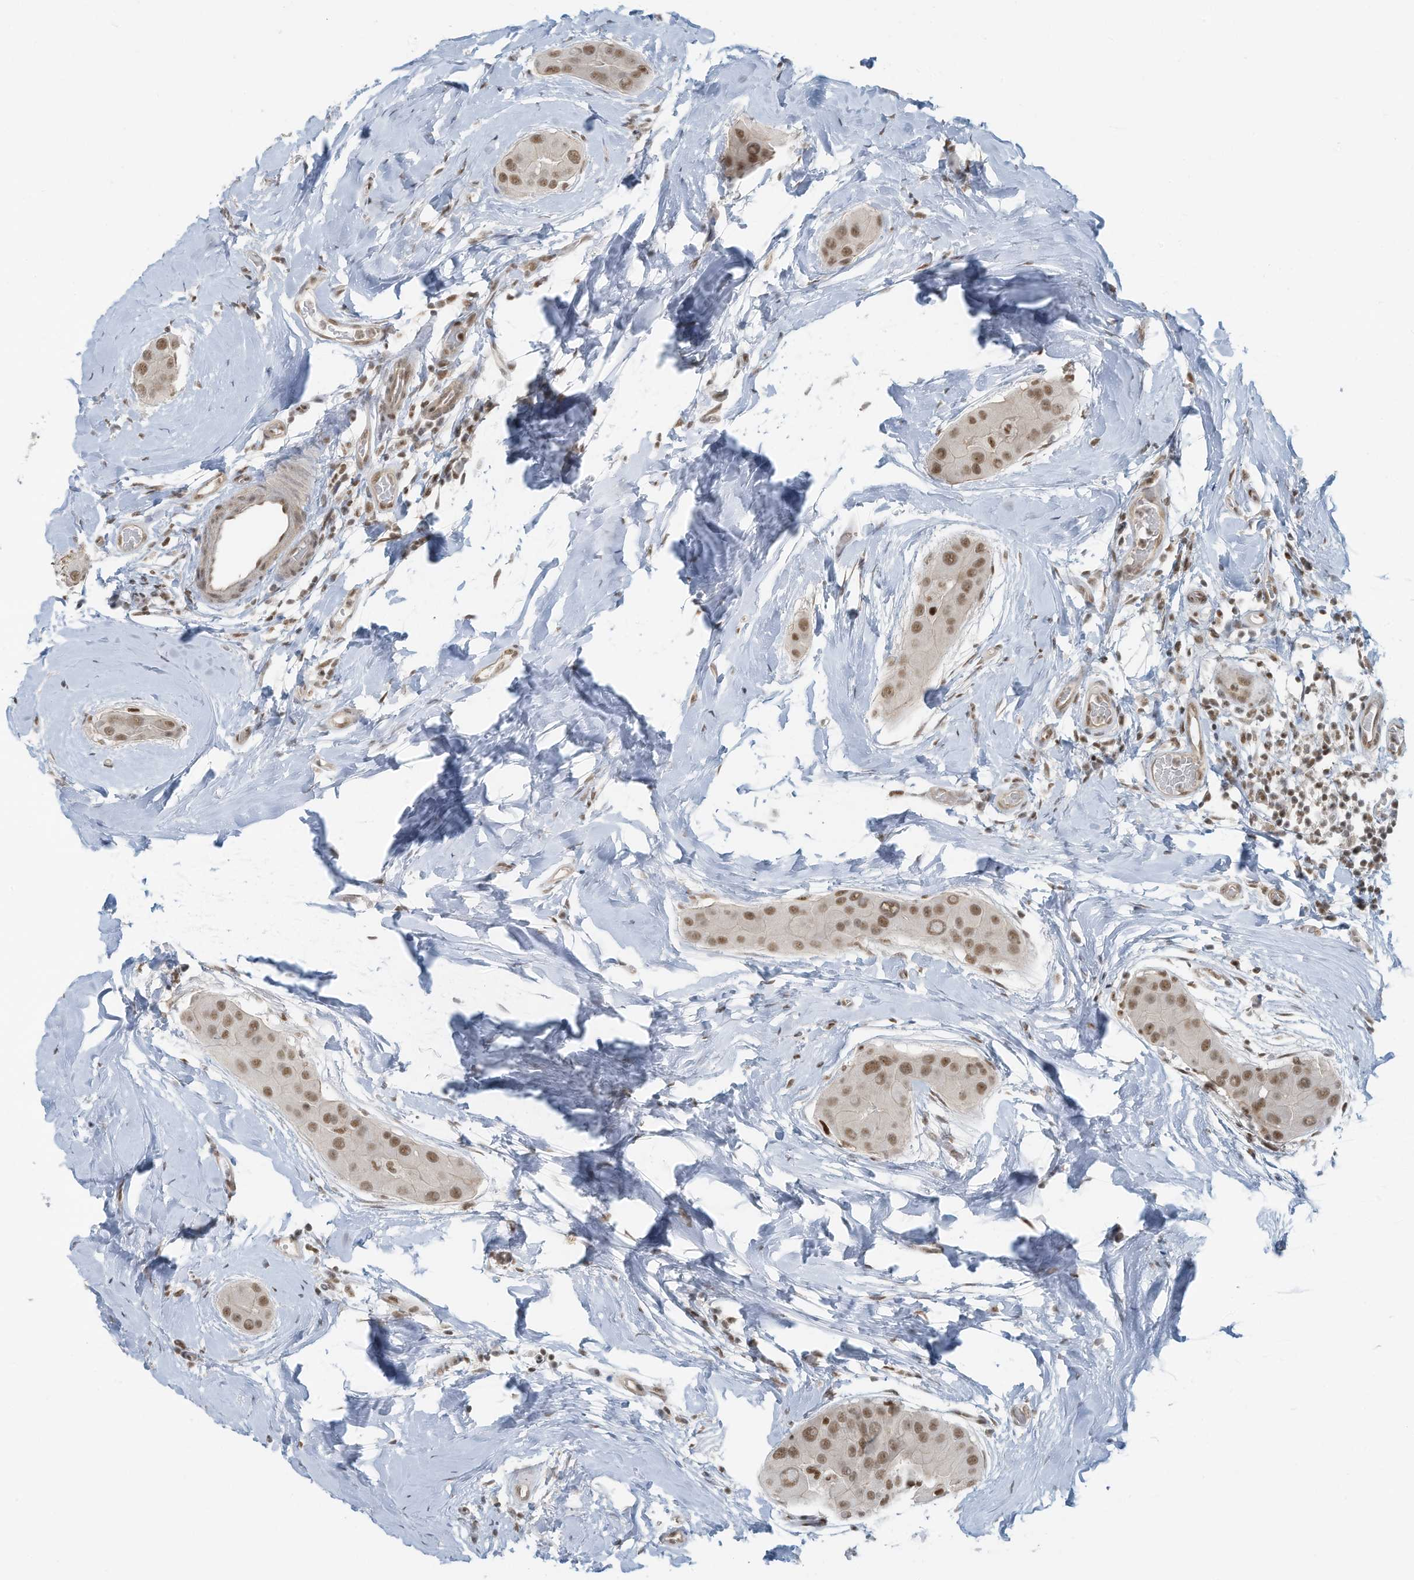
{"staining": {"intensity": "moderate", "quantity": ">75%", "location": "nuclear"}, "tissue": "thyroid cancer", "cell_type": "Tumor cells", "image_type": "cancer", "snomed": [{"axis": "morphology", "description": "Papillary adenocarcinoma, NOS"}, {"axis": "topography", "description": "Thyroid gland"}], "caption": "A brown stain labels moderate nuclear expression of a protein in thyroid cancer tumor cells. (DAB IHC with brightfield microscopy, high magnification).", "gene": "DBR1", "patient": {"sex": "male", "age": 33}}